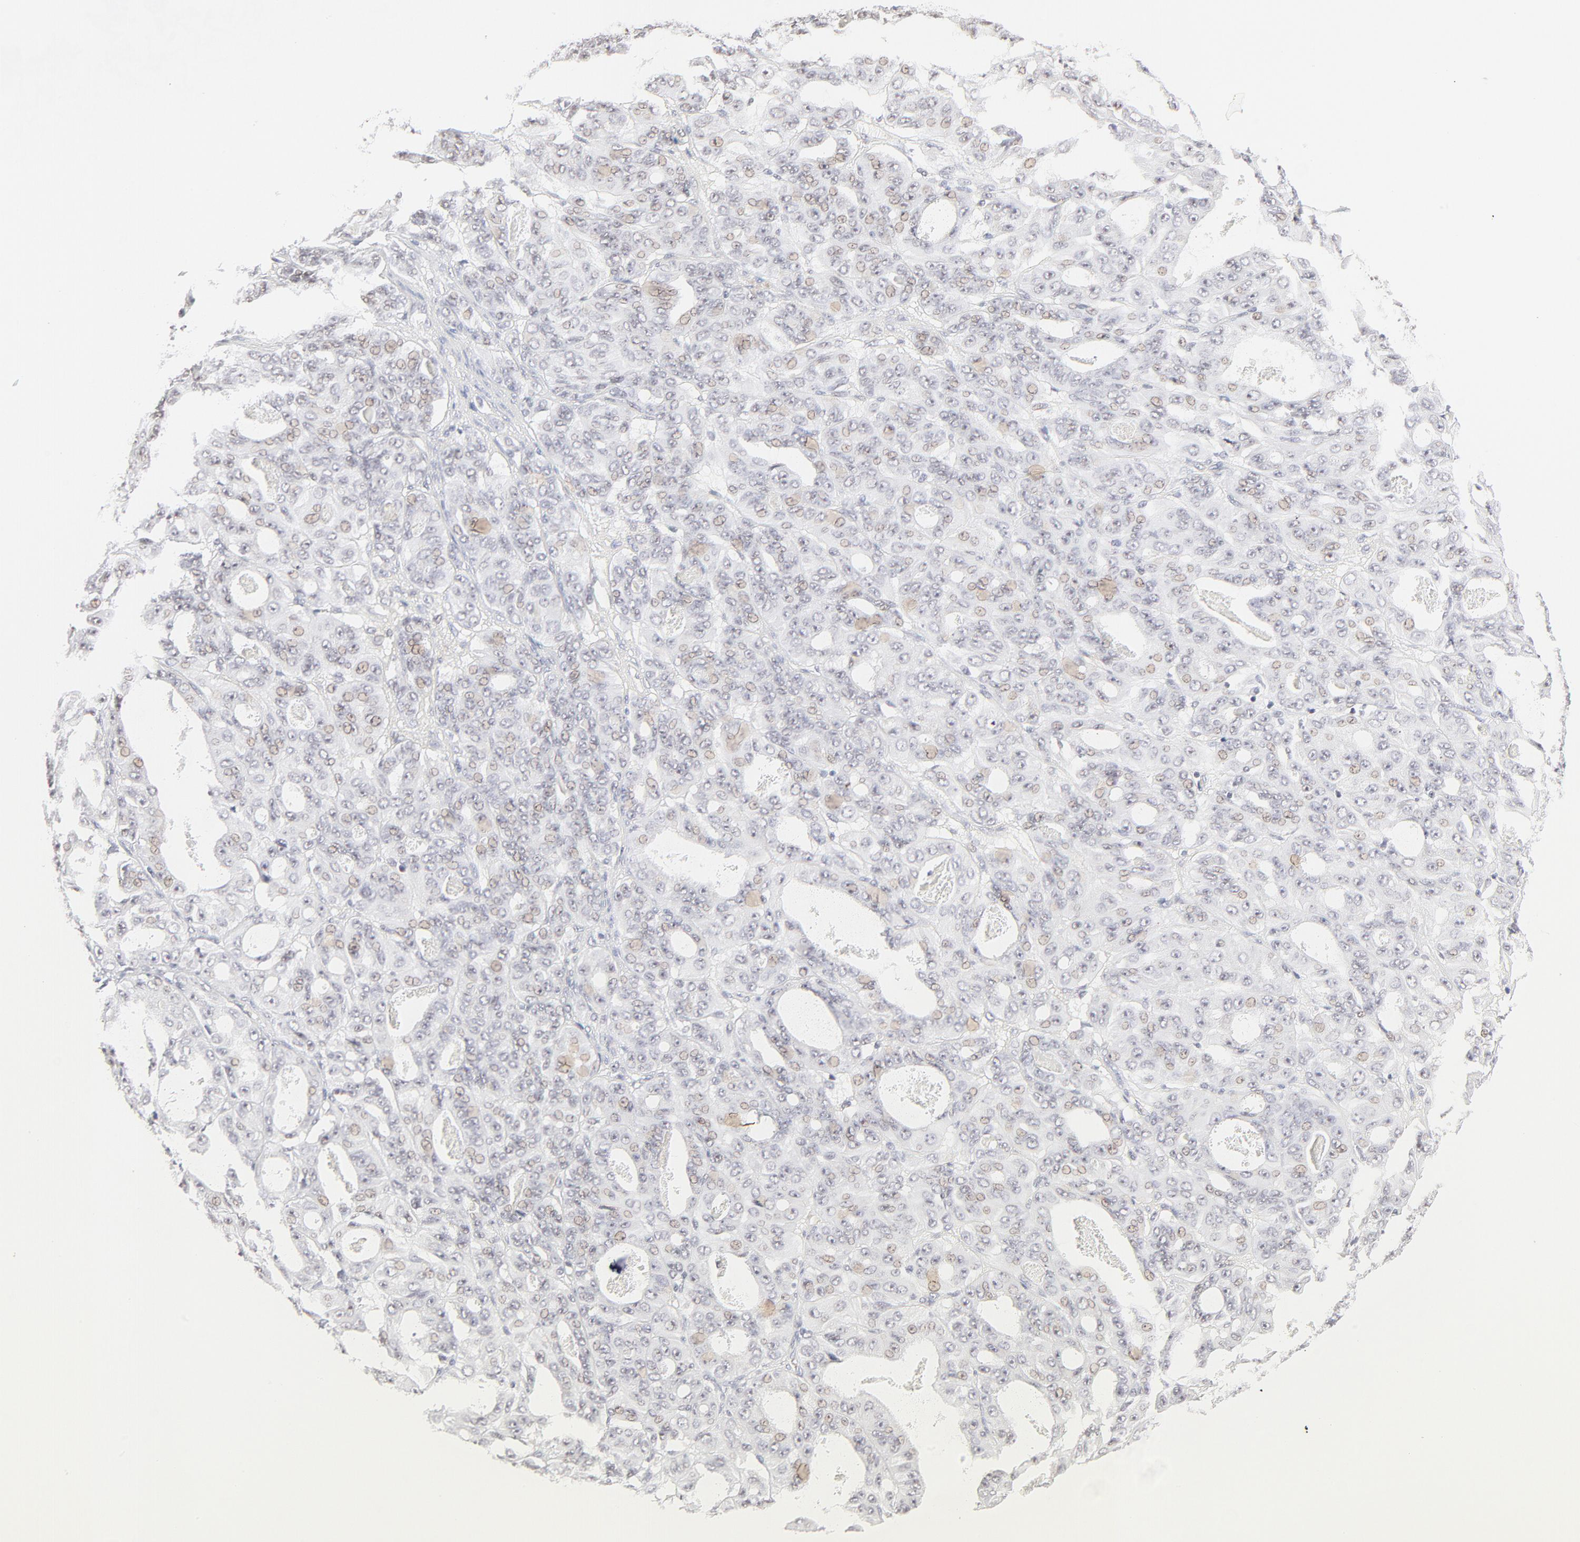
{"staining": {"intensity": "weak", "quantity": "<25%", "location": "nuclear"}, "tissue": "ovarian cancer", "cell_type": "Tumor cells", "image_type": "cancer", "snomed": [{"axis": "morphology", "description": "Carcinoma, endometroid"}, {"axis": "topography", "description": "Ovary"}], "caption": "Immunohistochemistry histopathology image of ovarian cancer (endometroid carcinoma) stained for a protein (brown), which exhibits no staining in tumor cells.", "gene": "PBX3", "patient": {"sex": "female", "age": 61}}